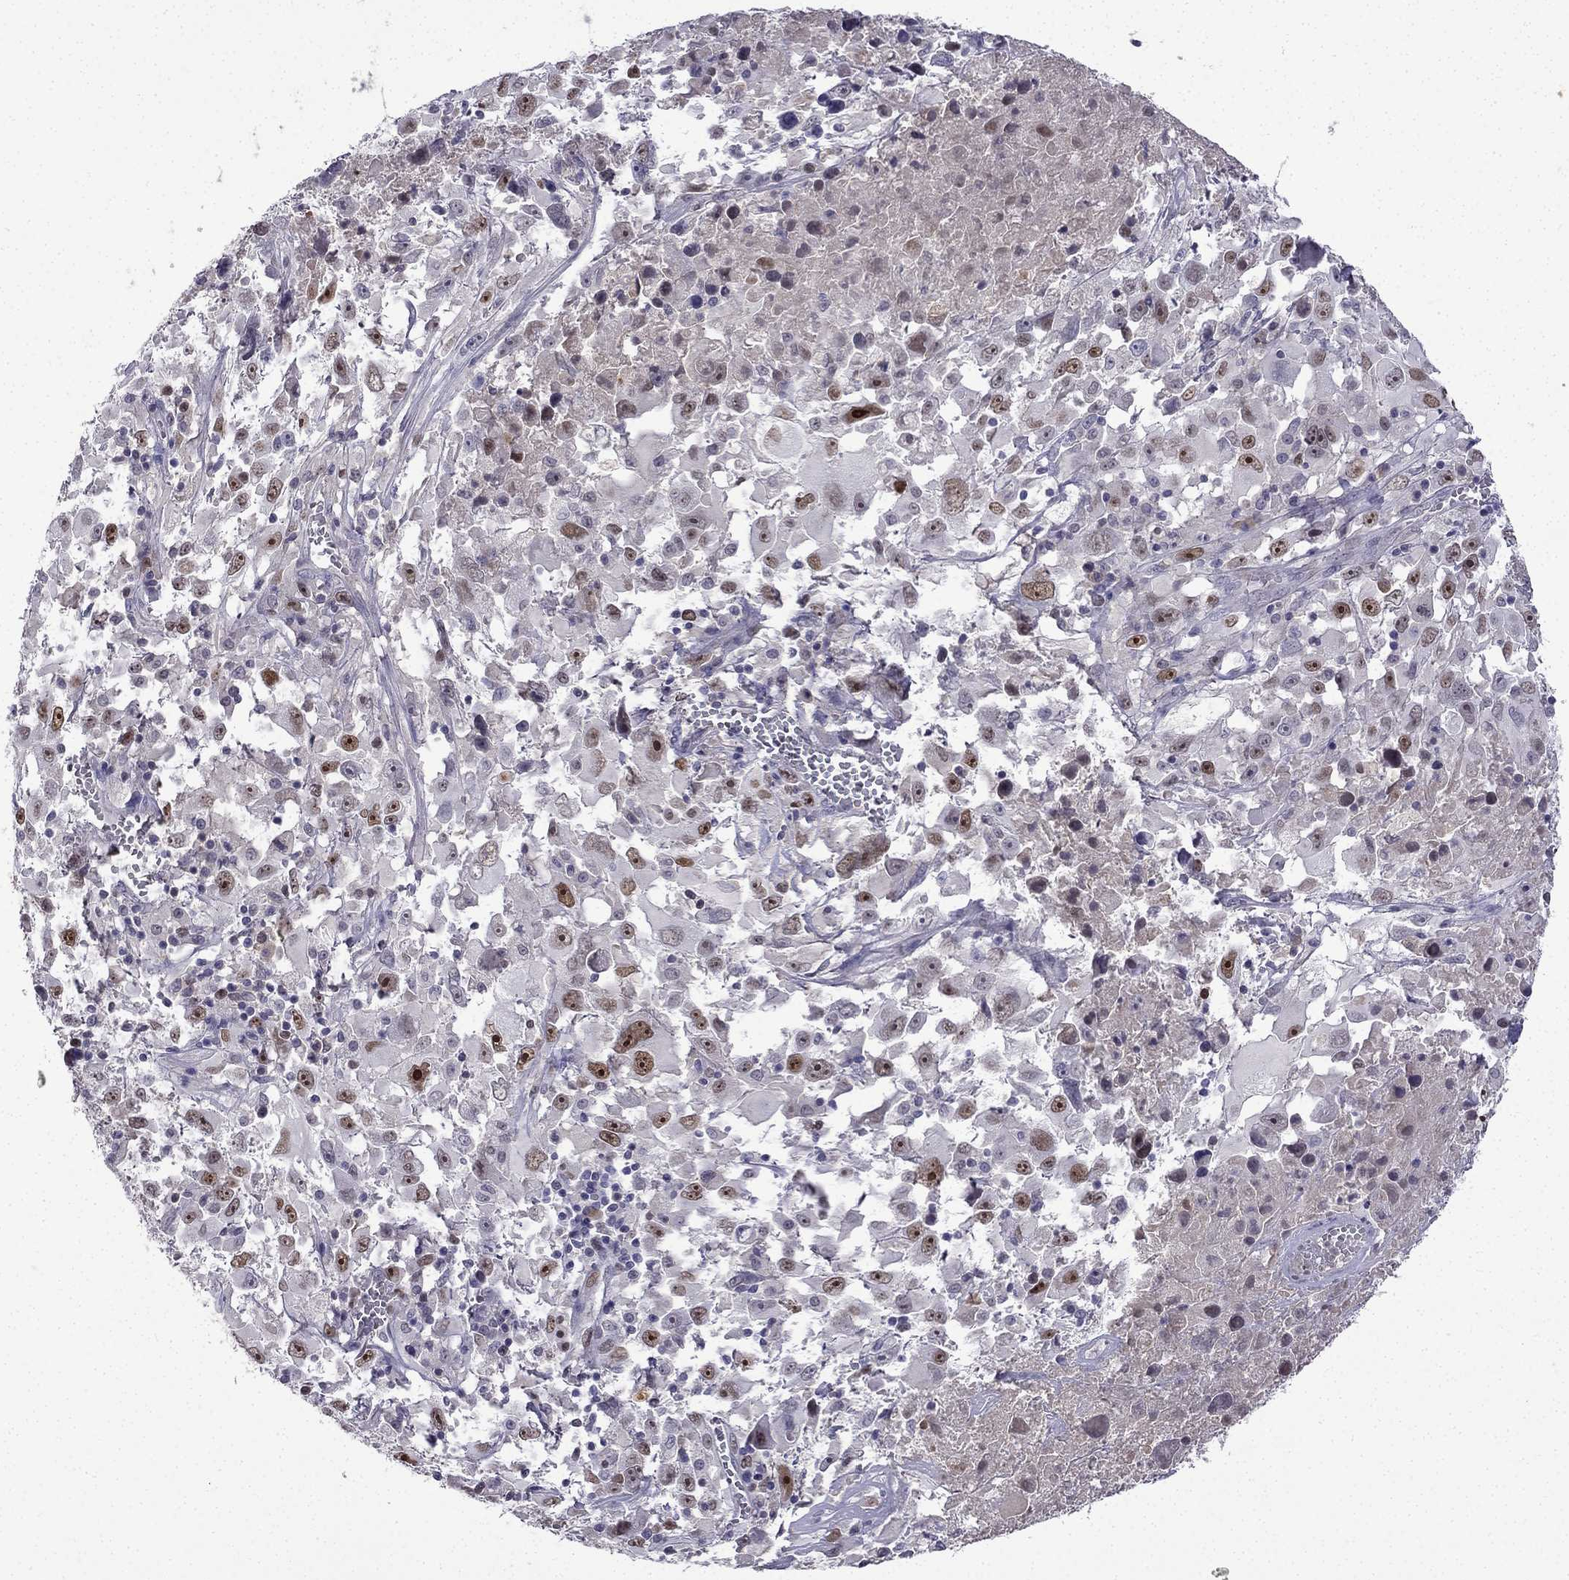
{"staining": {"intensity": "moderate", "quantity": "<25%", "location": "nuclear"}, "tissue": "melanoma", "cell_type": "Tumor cells", "image_type": "cancer", "snomed": [{"axis": "morphology", "description": "Malignant melanoma, Metastatic site"}, {"axis": "topography", "description": "Soft tissue"}], "caption": "Protein staining by IHC exhibits moderate nuclear positivity in approximately <25% of tumor cells in melanoma.", "gene": "UHRF1", "patient": {"sex": "male", "age": 50}}